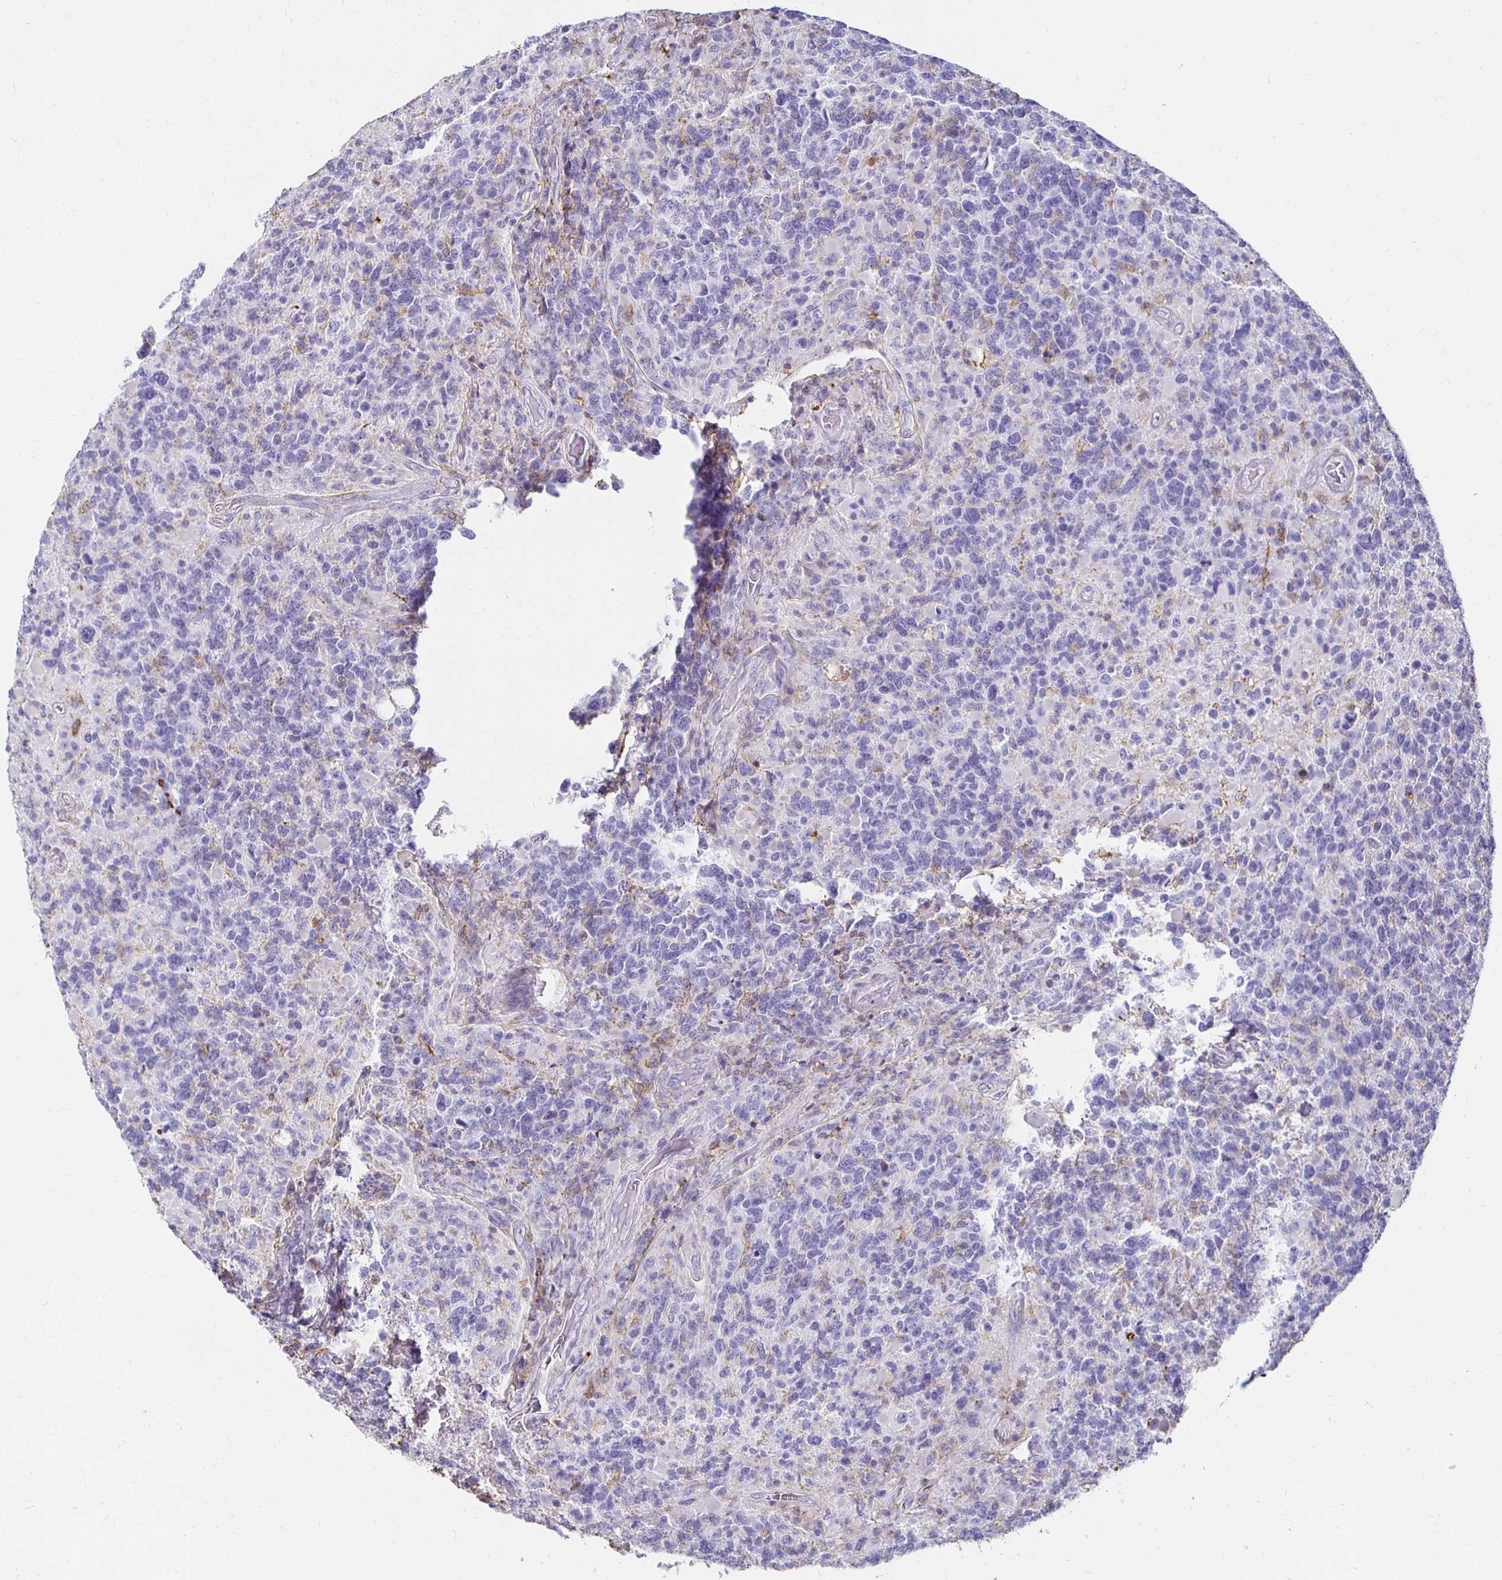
{"staining": {"intensity": "negative", "quantity": "none", "location": "none"}, "tissue": "glioma", "cell_type": "Tumor cells", "image_type": "cancer", "snomed": [{"axis": "morphology", "description": "Glioma, malignant, High grade"}, {"axis": "topography", "description": "Brain"}], "caption": "Image shows no protein expression in tumor cells of malignant glioma (high-grade) tissue.", "gene": "TAS1R3", "patient": {"sex": "female", "age": 40}}